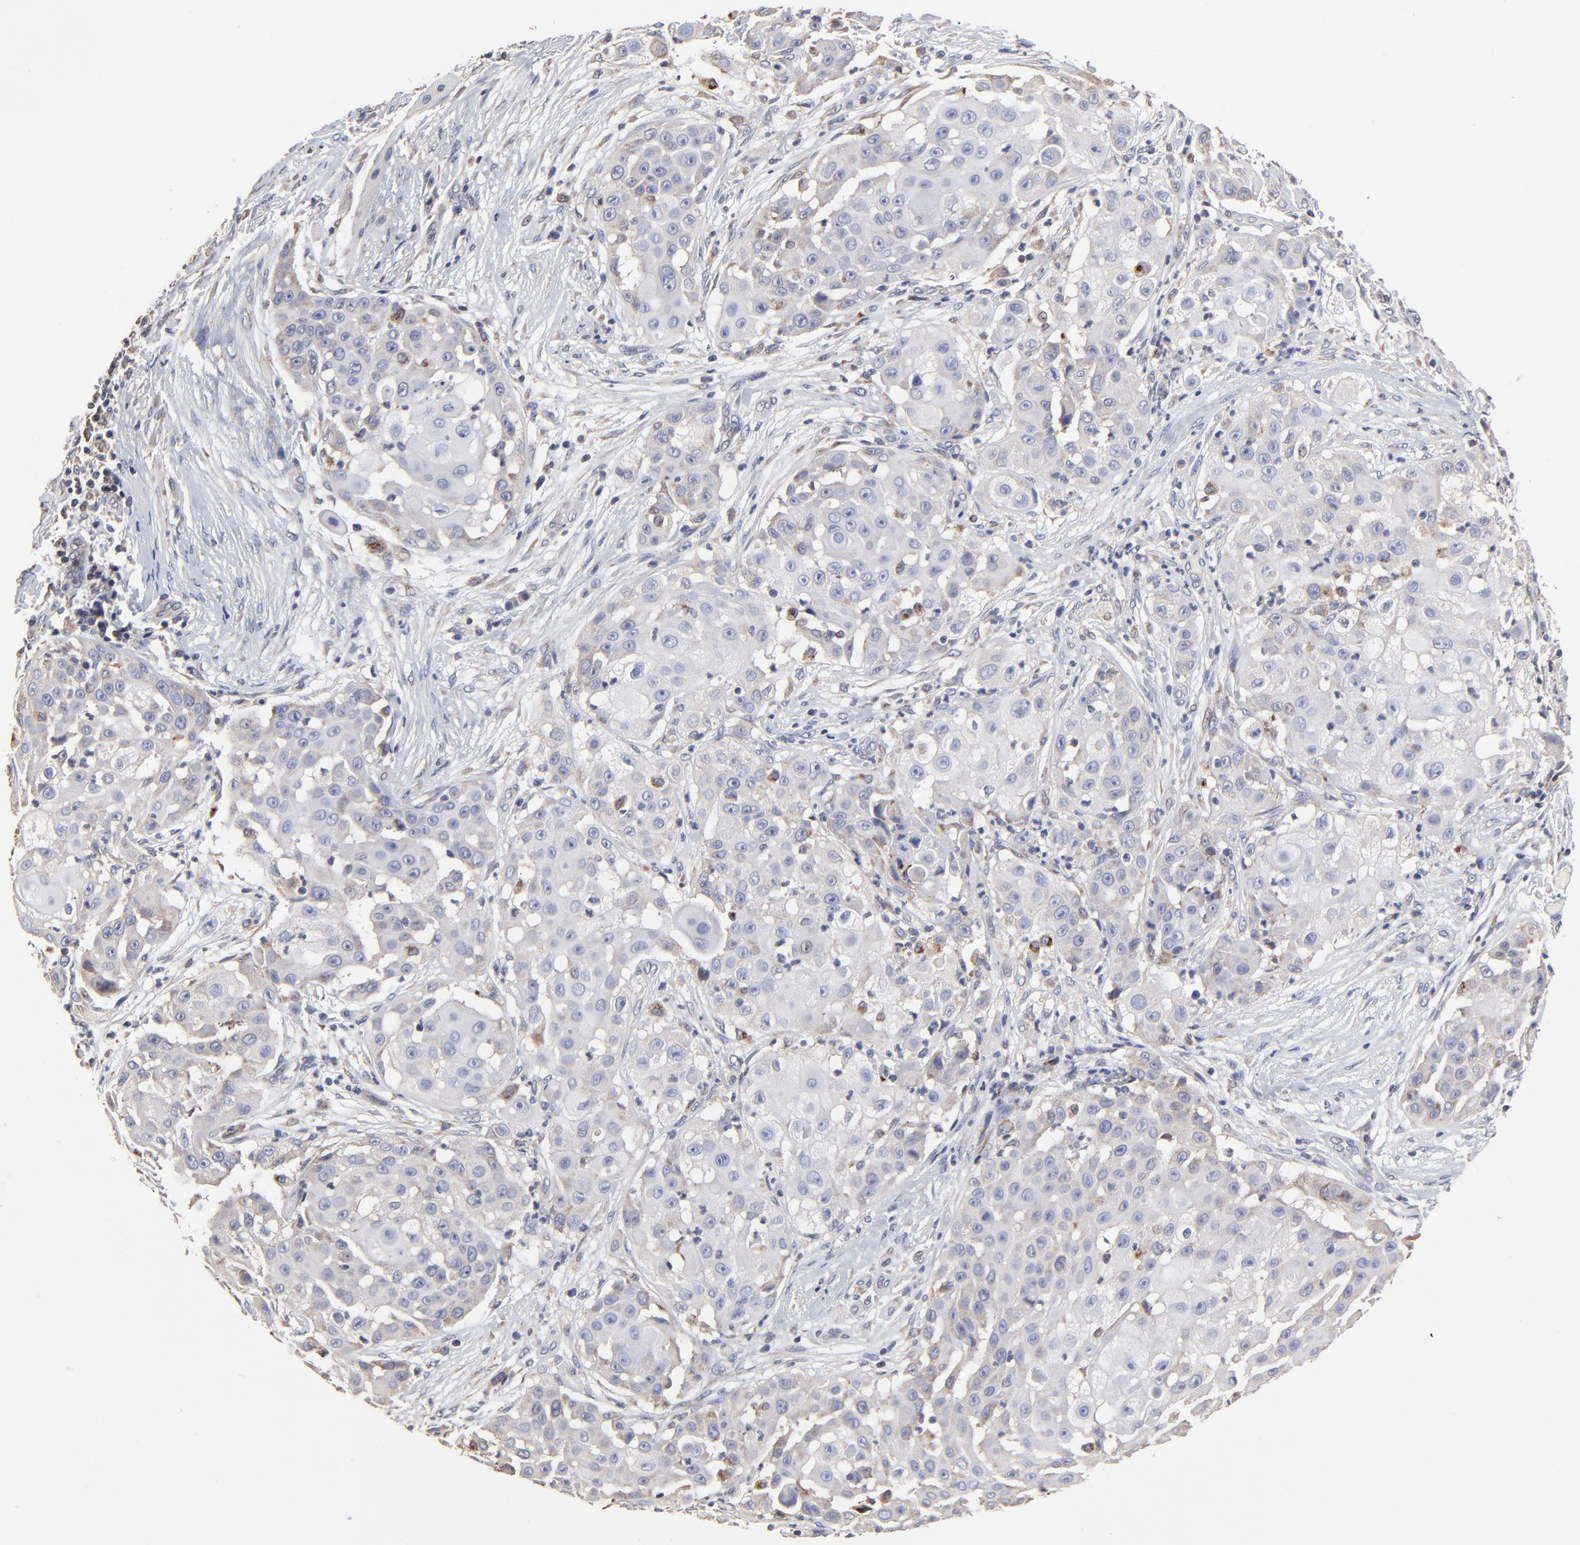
{"staining": {"intensity": "weak", "quantity": "<25%", "location": "cytoplasmic/membranous"}, "tissue": "skin cancer", "cell_type": "Tumor cells", "image_type": "cancer", "snomed": [{"axis": "morphology", "description": "Squamous cell carcinoma, NOS"}, {"axis": "topography", "description": "Skin"}], "caption": "Immunohistochemistry (IHC) of human squamous cell carcinoma (skin) displays no positivity in tumor cells. The staining is performed using DAB brown chromogen with nuclei counter-stained in using hematoxylin.", "gene": "ELP2", "patient": {"sex": "female", "age": 57}}